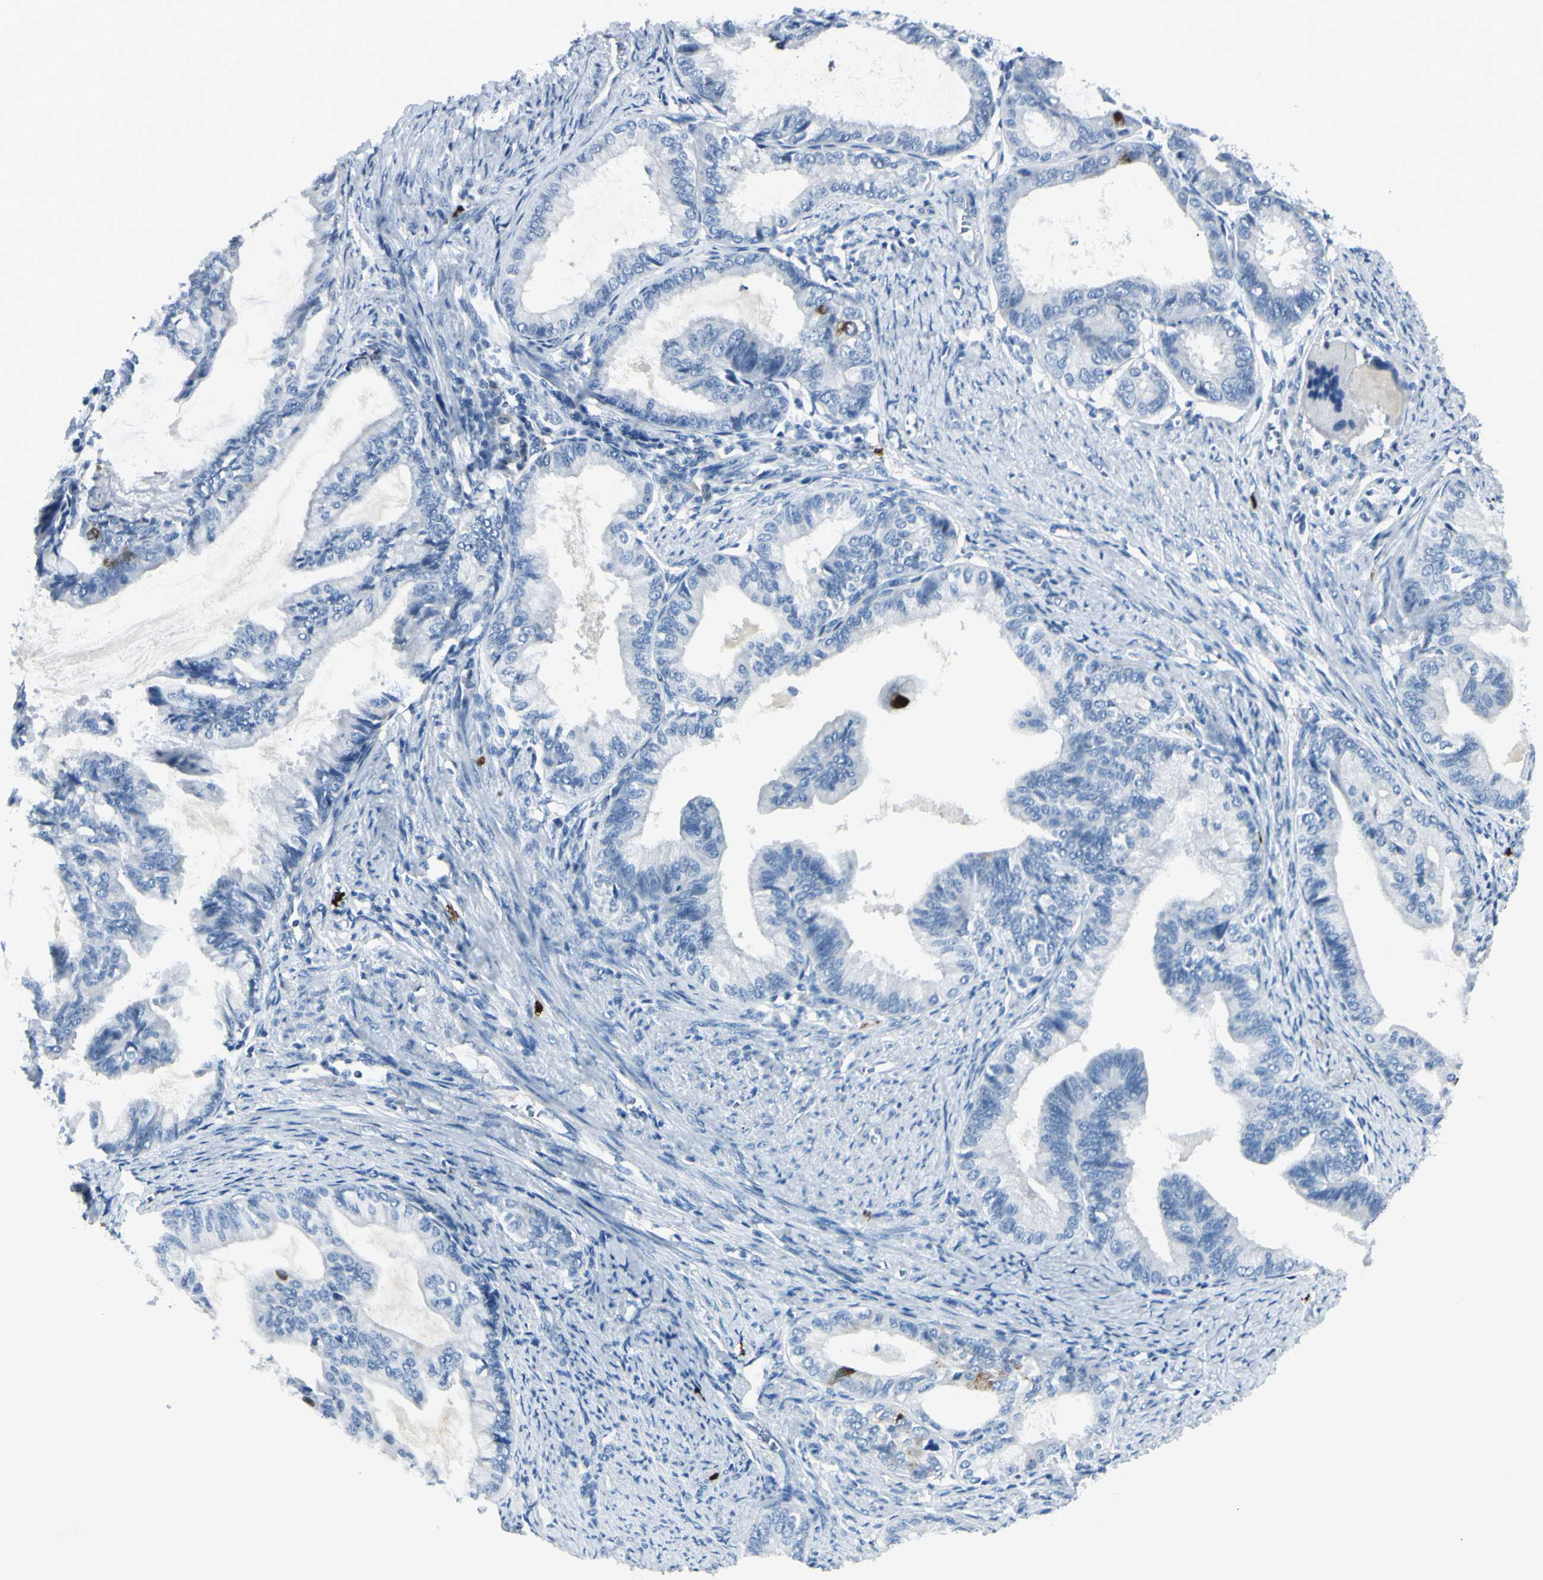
{"staining": {"intensity": "strong", "quantity": "<25%", "location": "cytoplasmic/membranous"}, "tissue": "endometrial cancer", "cell_type": "Tumor cells", "image_type": "cancer", "snomed": [{"axis": "morphology", "description": "Adenocarcinoma, NOS"}, {"axis": "topography", "description": "Endometrium"}], "caption": "A micrograph showing strong cytoplasmic/membranous staining in about <25% of tumor cells in endometrial cancer, as visualized by brown immunohistochemical staining.", "gene": "DLG4", "patient": {"sex": "female", "age": 86}}